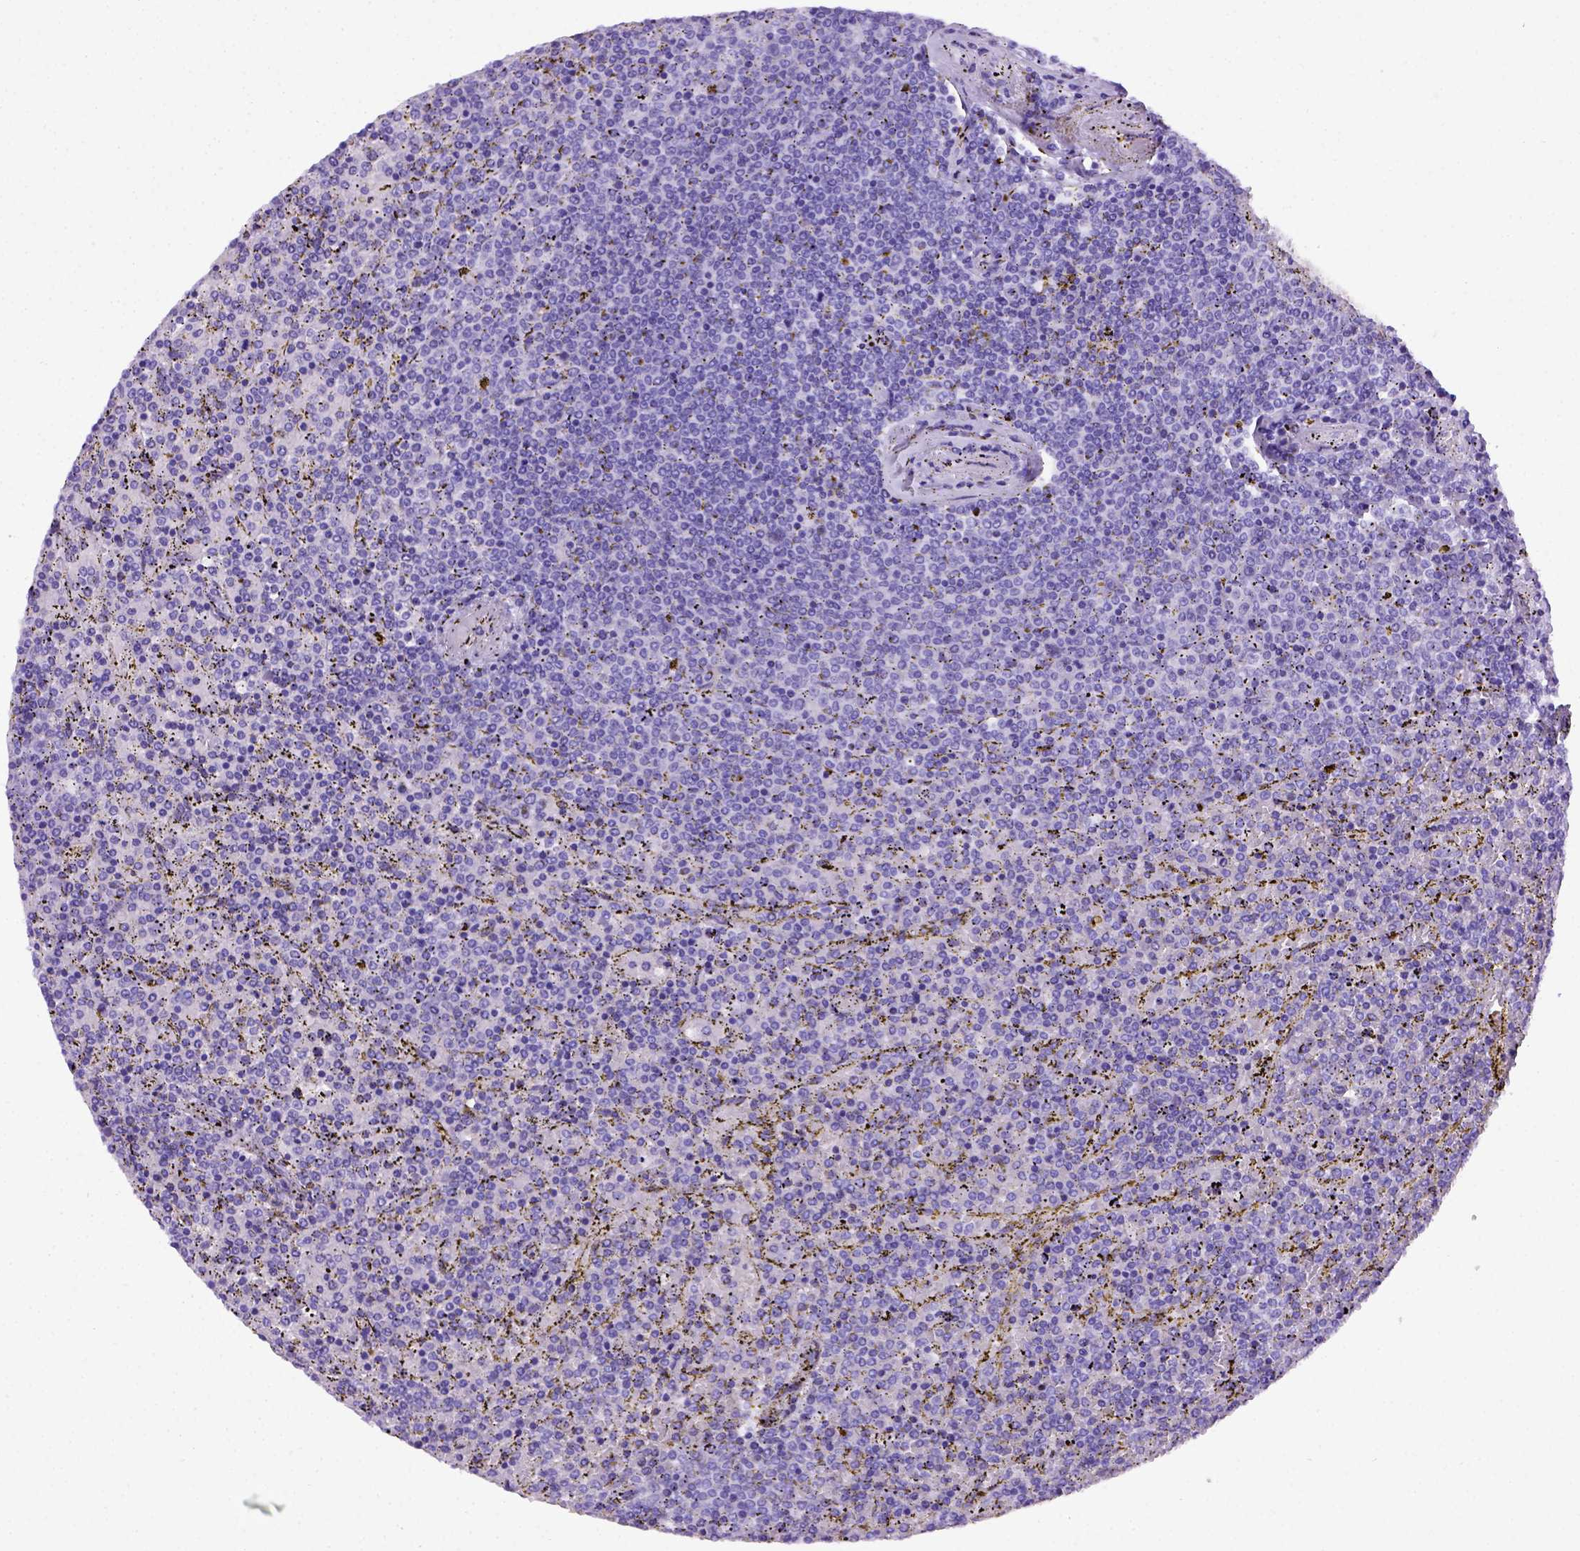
{"staining": {"intensity": "negative", "quantity": "none", "location": "none"}, "tissue": "lymphoma", "cell_type": "Tumor cells", "image_type": "cancer", "snomed": [{"axis": "morphology", "description": "Malignant lymphoma, non-Hodgkin's type, Low grade"}, {"axis": "topography", "description": "Spleen"}], "caption": "An immunohistochemistry image of low-grade malignant lymphoma, non-Hodgkin's type is shown. There is no staining in tumor cells of low-grade malignant lymphoma, non-Hodgkin's type. (Brightfield microscopy of DAB (3,3'-diaminobenzidine) IHC at high magnification).", "gene": "ADAM12", "patient": {"sex": "female", "age": 77}}